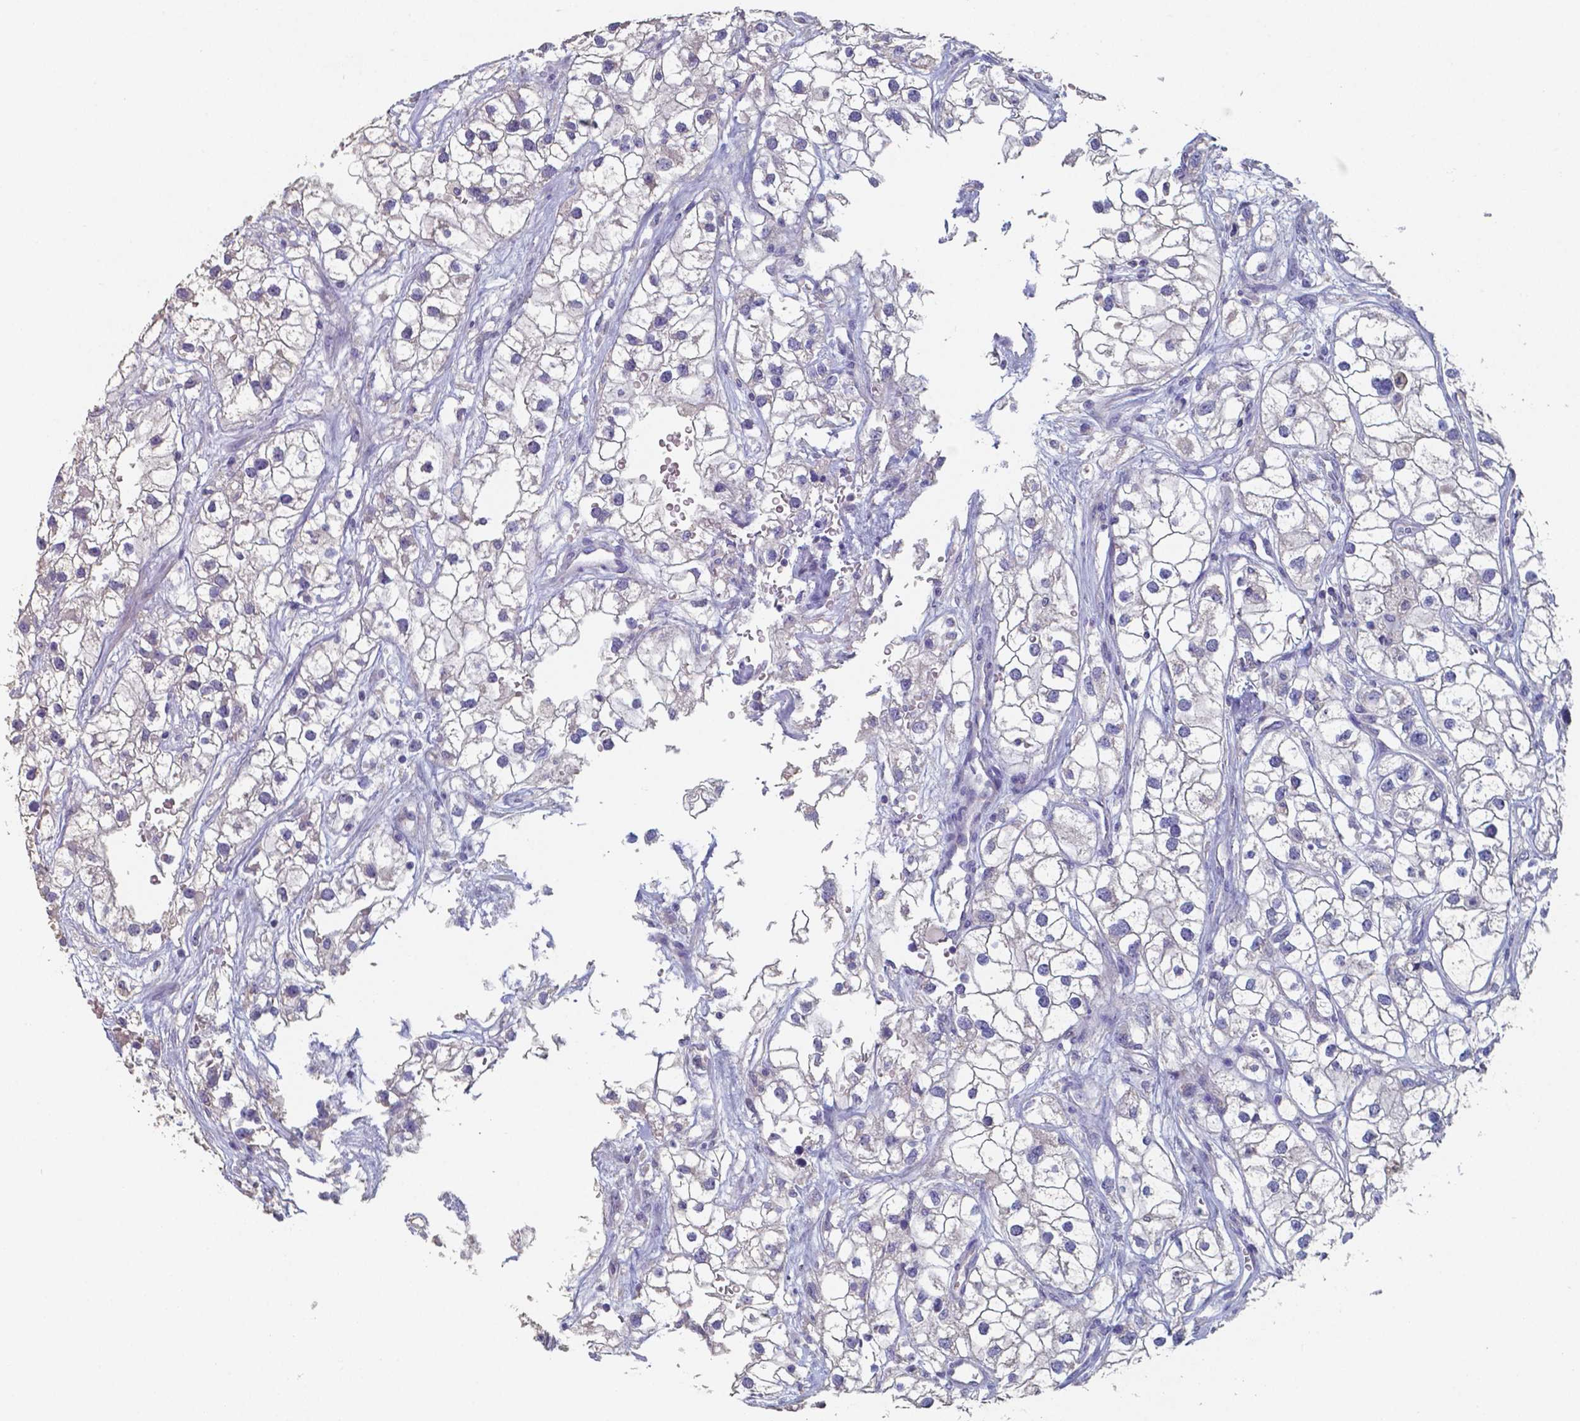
{"staining": {"intensity": "negative", "quantity": "none", "location": "none"}, "tissue": "renal cancer", "cell_type": "Tumor cells", "image_type": "cancer", "snomed": [{"axis": "morphology", "description": "Adenocarcinoma, NOS"}, {"axis": "topography", "description": "Kidney"}], "caption": "Immunohistochemistry micrograph of human renal cancer (adenocarcinoma) stained for a protein (brown), which exhibits no staining in tumor cells. (DAB (3,3'-diaminobenzidine) IHC visualized using brightfield microscopy, high magnification).", "gene": "FOXJ1", "patient": {"sex": "male", "age": 59}}